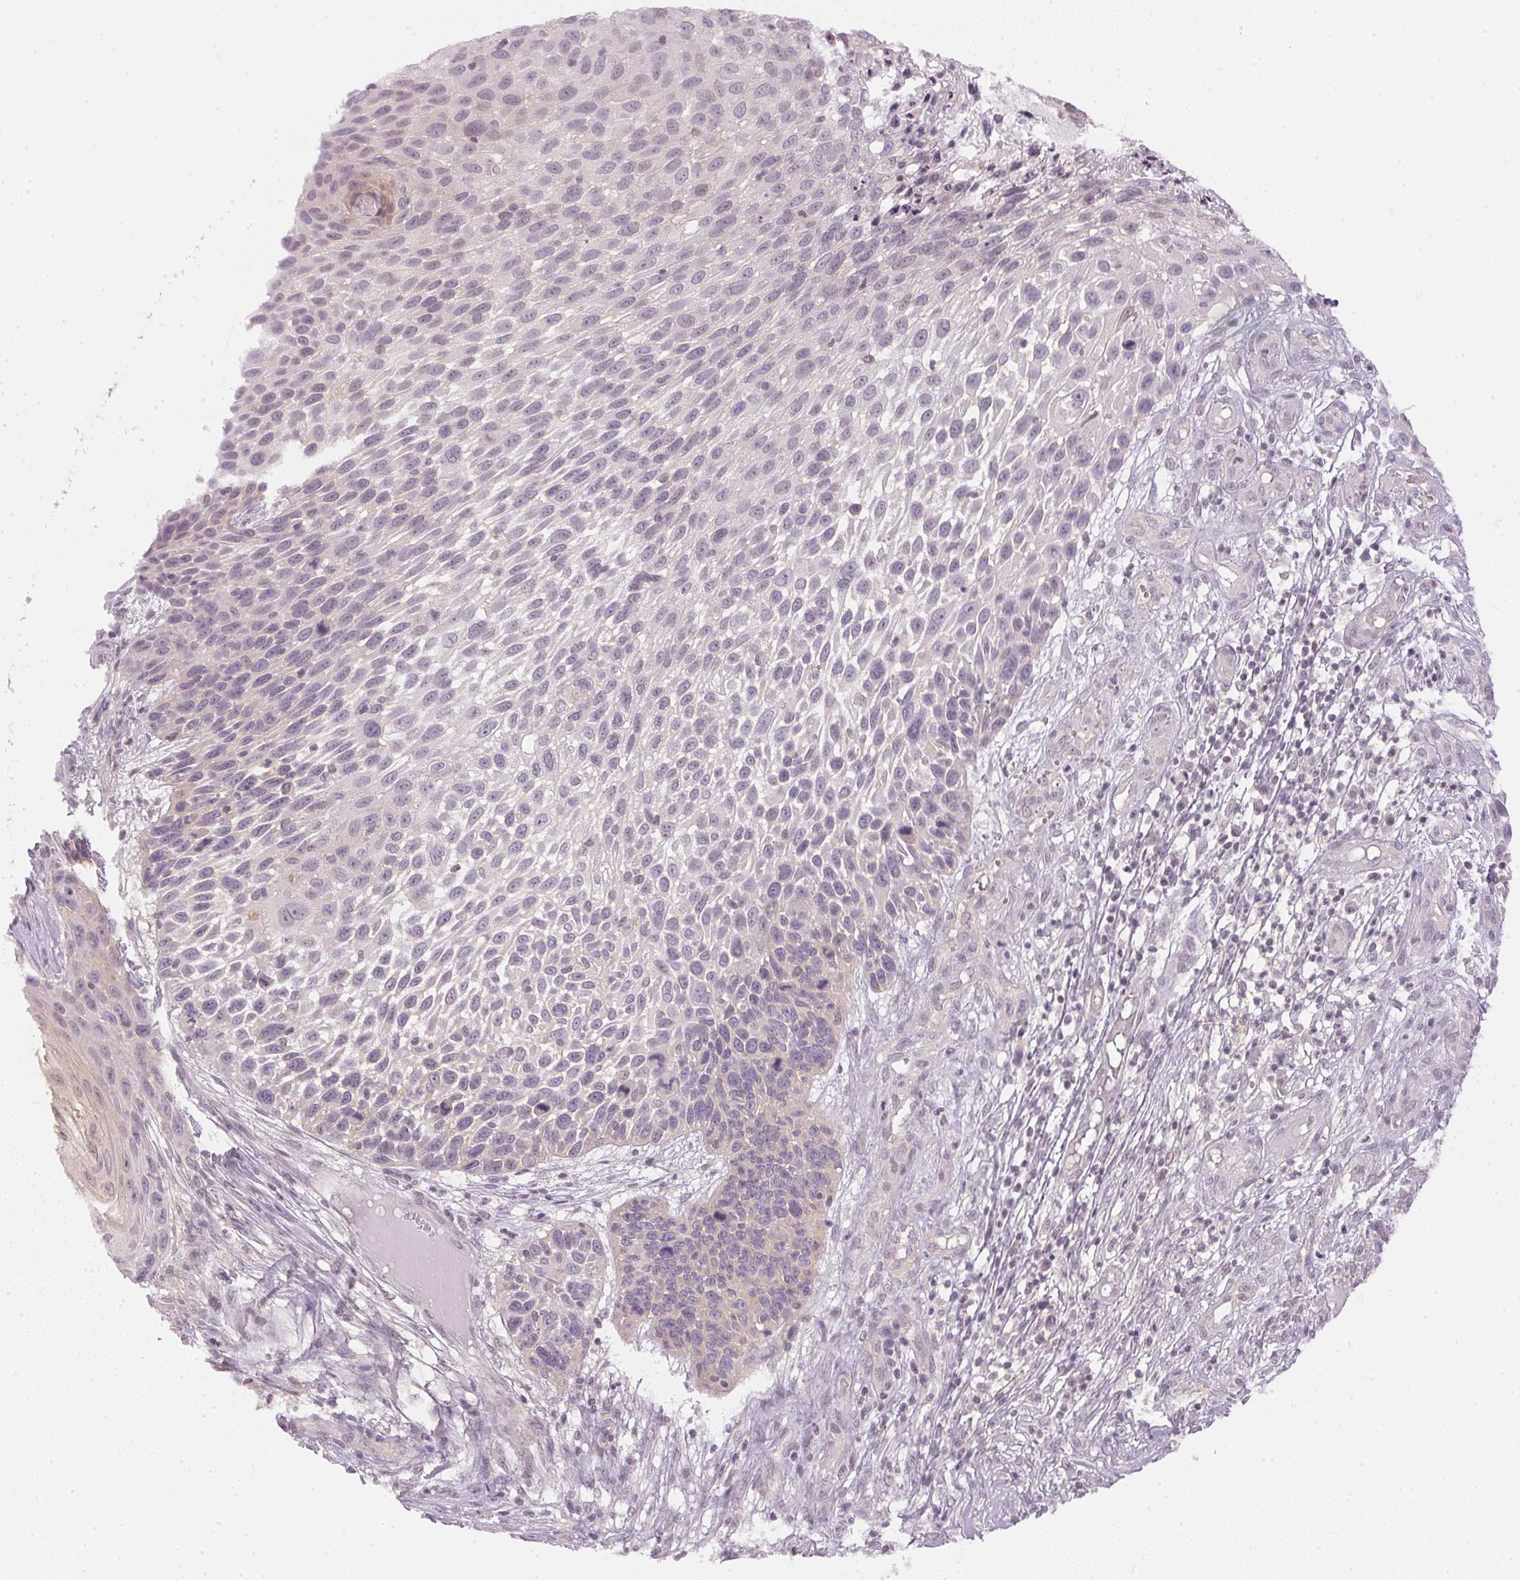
{"staining": {"intensity": "negative", "quantity": "none", "location": "none"}, "tissue": "skin cancer", "cell_type": "Tumor cells", "image_type": "cancer", "snomed": [{"axis": "morphology", "description": "Squamous cell carcinoma, NOS"}, {"axis": "topography", "description": "Skin"}], "caption": "Tumor cells are negative for brown protein staining in squamous cell carcinoma (skin). (DAB (3,3'-diaminobenzidine) immunohistochemistry, high magnification).", "gene": "KPRP", "patient": {"sex": "male", "age": 92}}